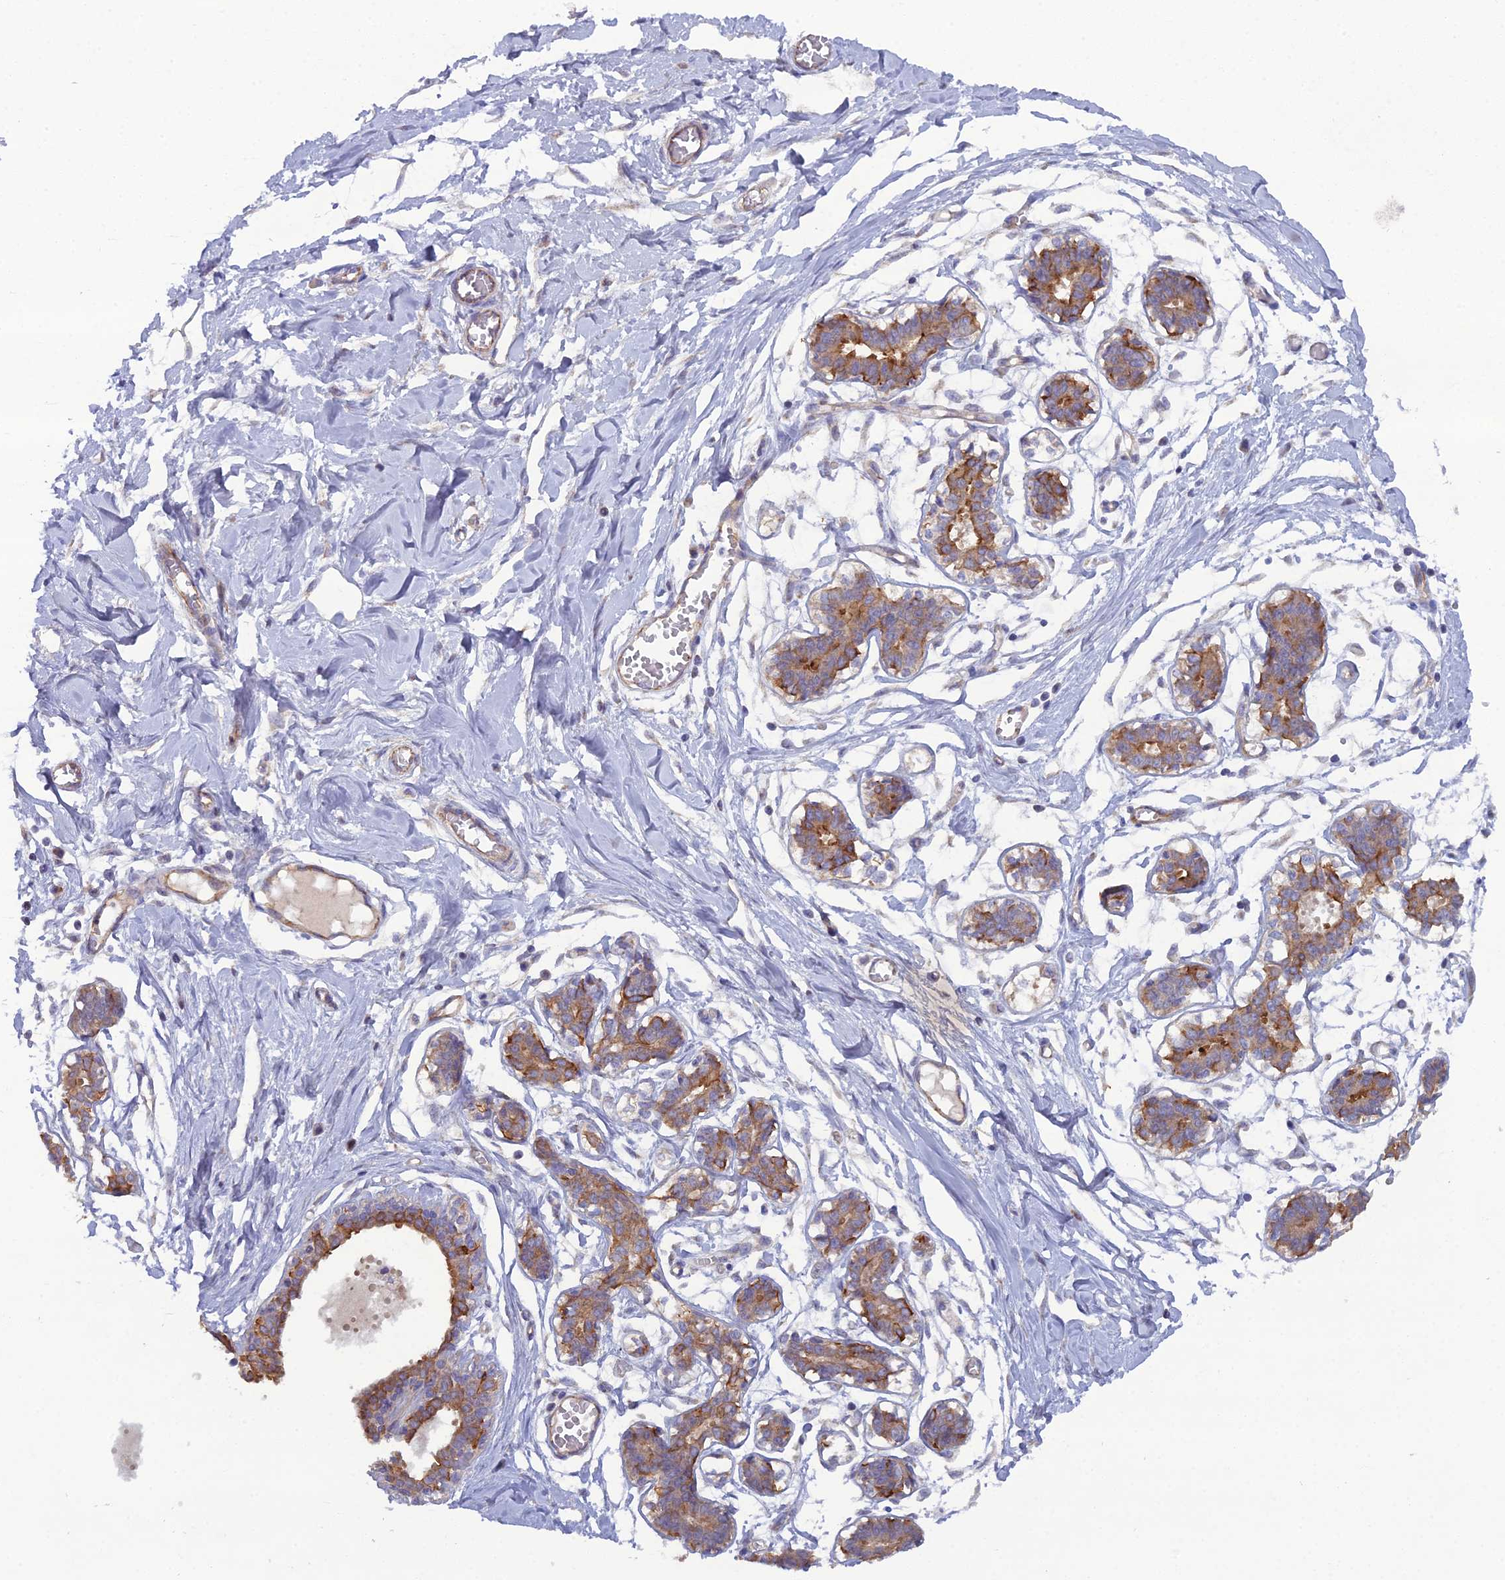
{"staining": {"intensity": "negative", "quantity": "none", "location": "none"}, "tissue": "breast", "cell_type": "Adipocytes", "image_type": "normal", "snomed": [{"axis": "morphology", "description": "Normal tissue, NOS"}, {"axis": "topography", "description": "Breast"}], "caption": "Micrograph shows no protein expression in adipocytes of unremarkable breast. The staining is performed using DAB (3,3'-diaminobenzidine) brown chromogen with nuclei counter-stained in using hematoxylin.", "gene": "CFAP47", "patient": {"sex": "female", "age": 27}}